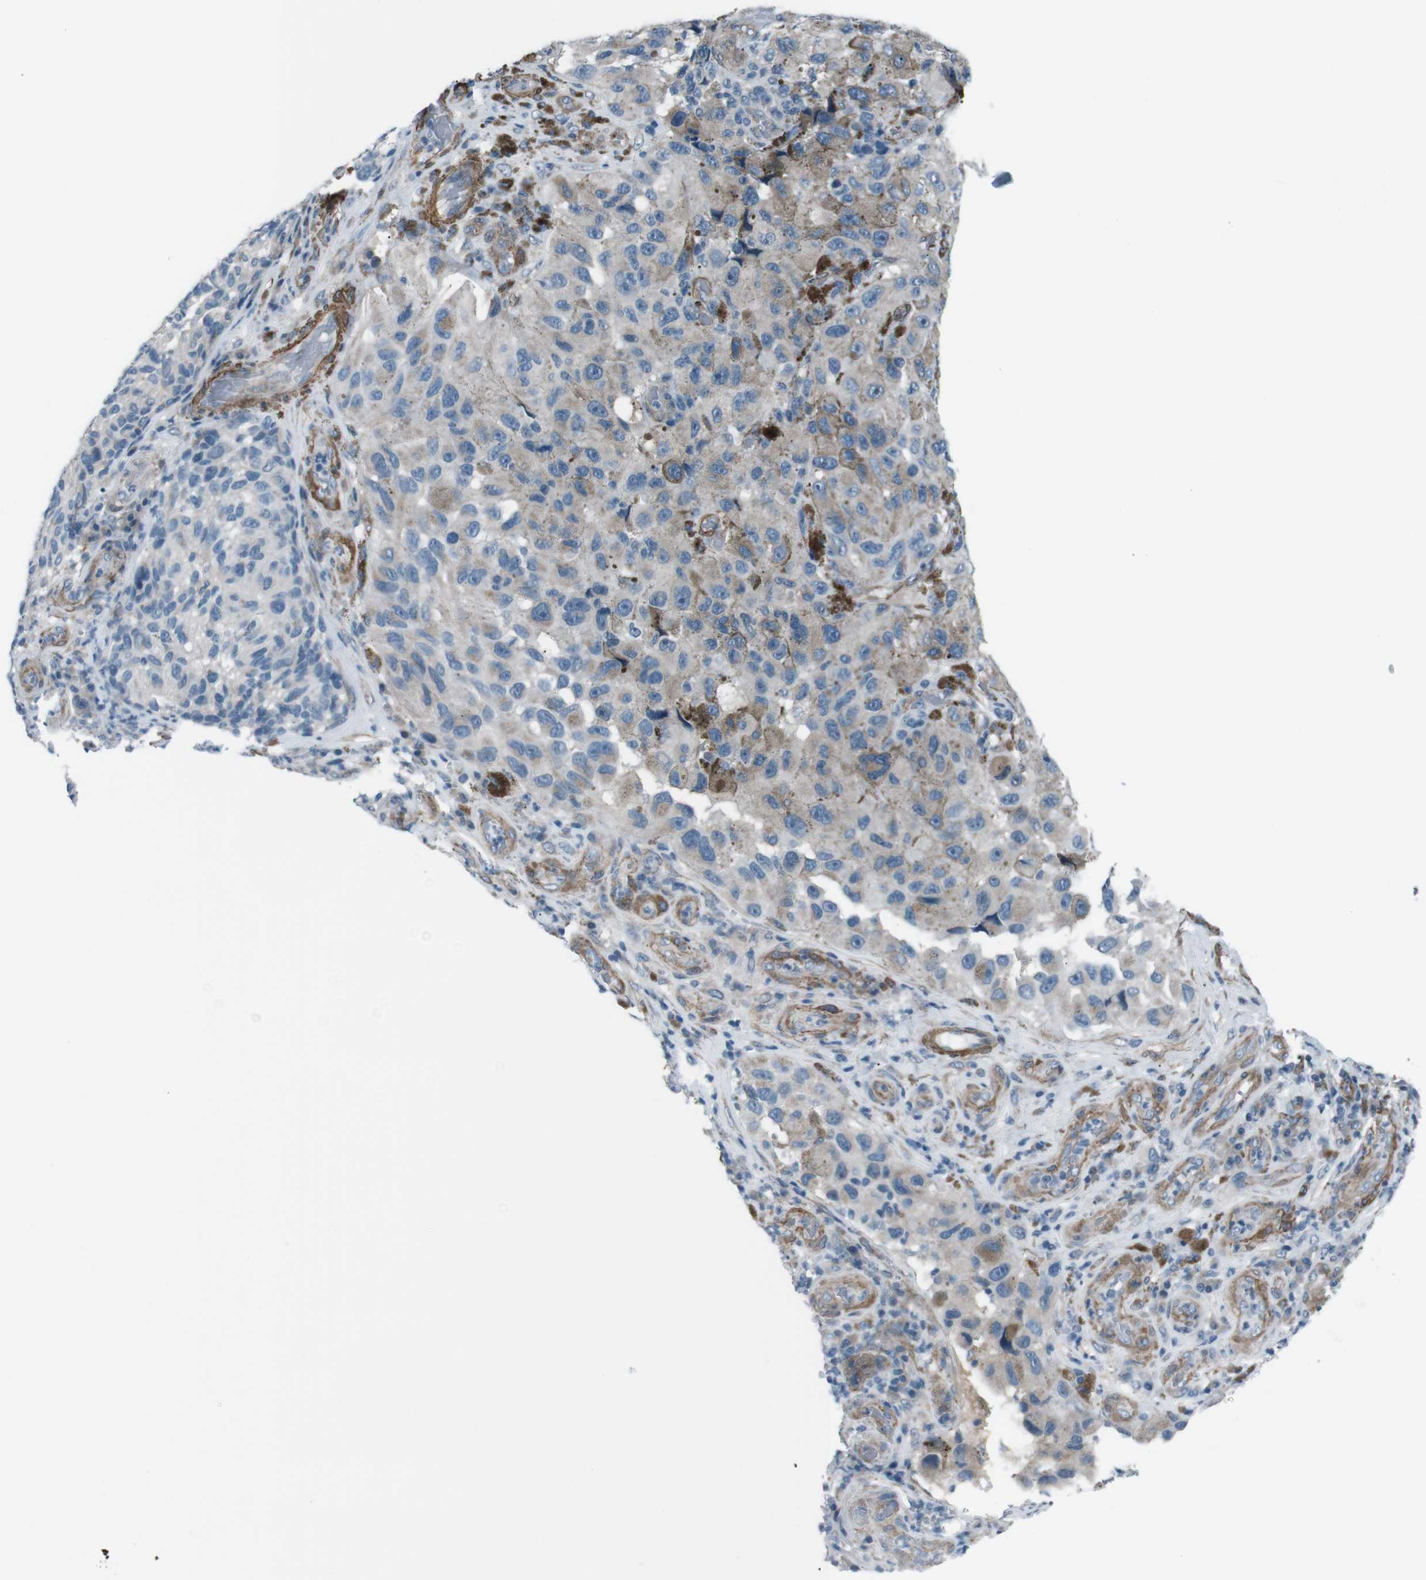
{"staining": {"intensity": "negative", "quantity": "none", "location": "none"}, "tissue": "melanoma", "cell_type": "Tumor cells", "image_type": "cancer", "snomed": [{"axis": "morphology", "description": "Malignant melanoma, NOS"}, {"axis": "topography", "description": "Skin"}], "caption": "Tumor cells are negative for brown protein staining in malignant melanoma. (Stains: DAB (3,3'-diaminobenzidine) IHC with hematoxylin counter stain, Microscopy: brightfield microscopy at high magnification).", "gene": "PDLIM5", "patient": {"sex": "female", "age": 73}}